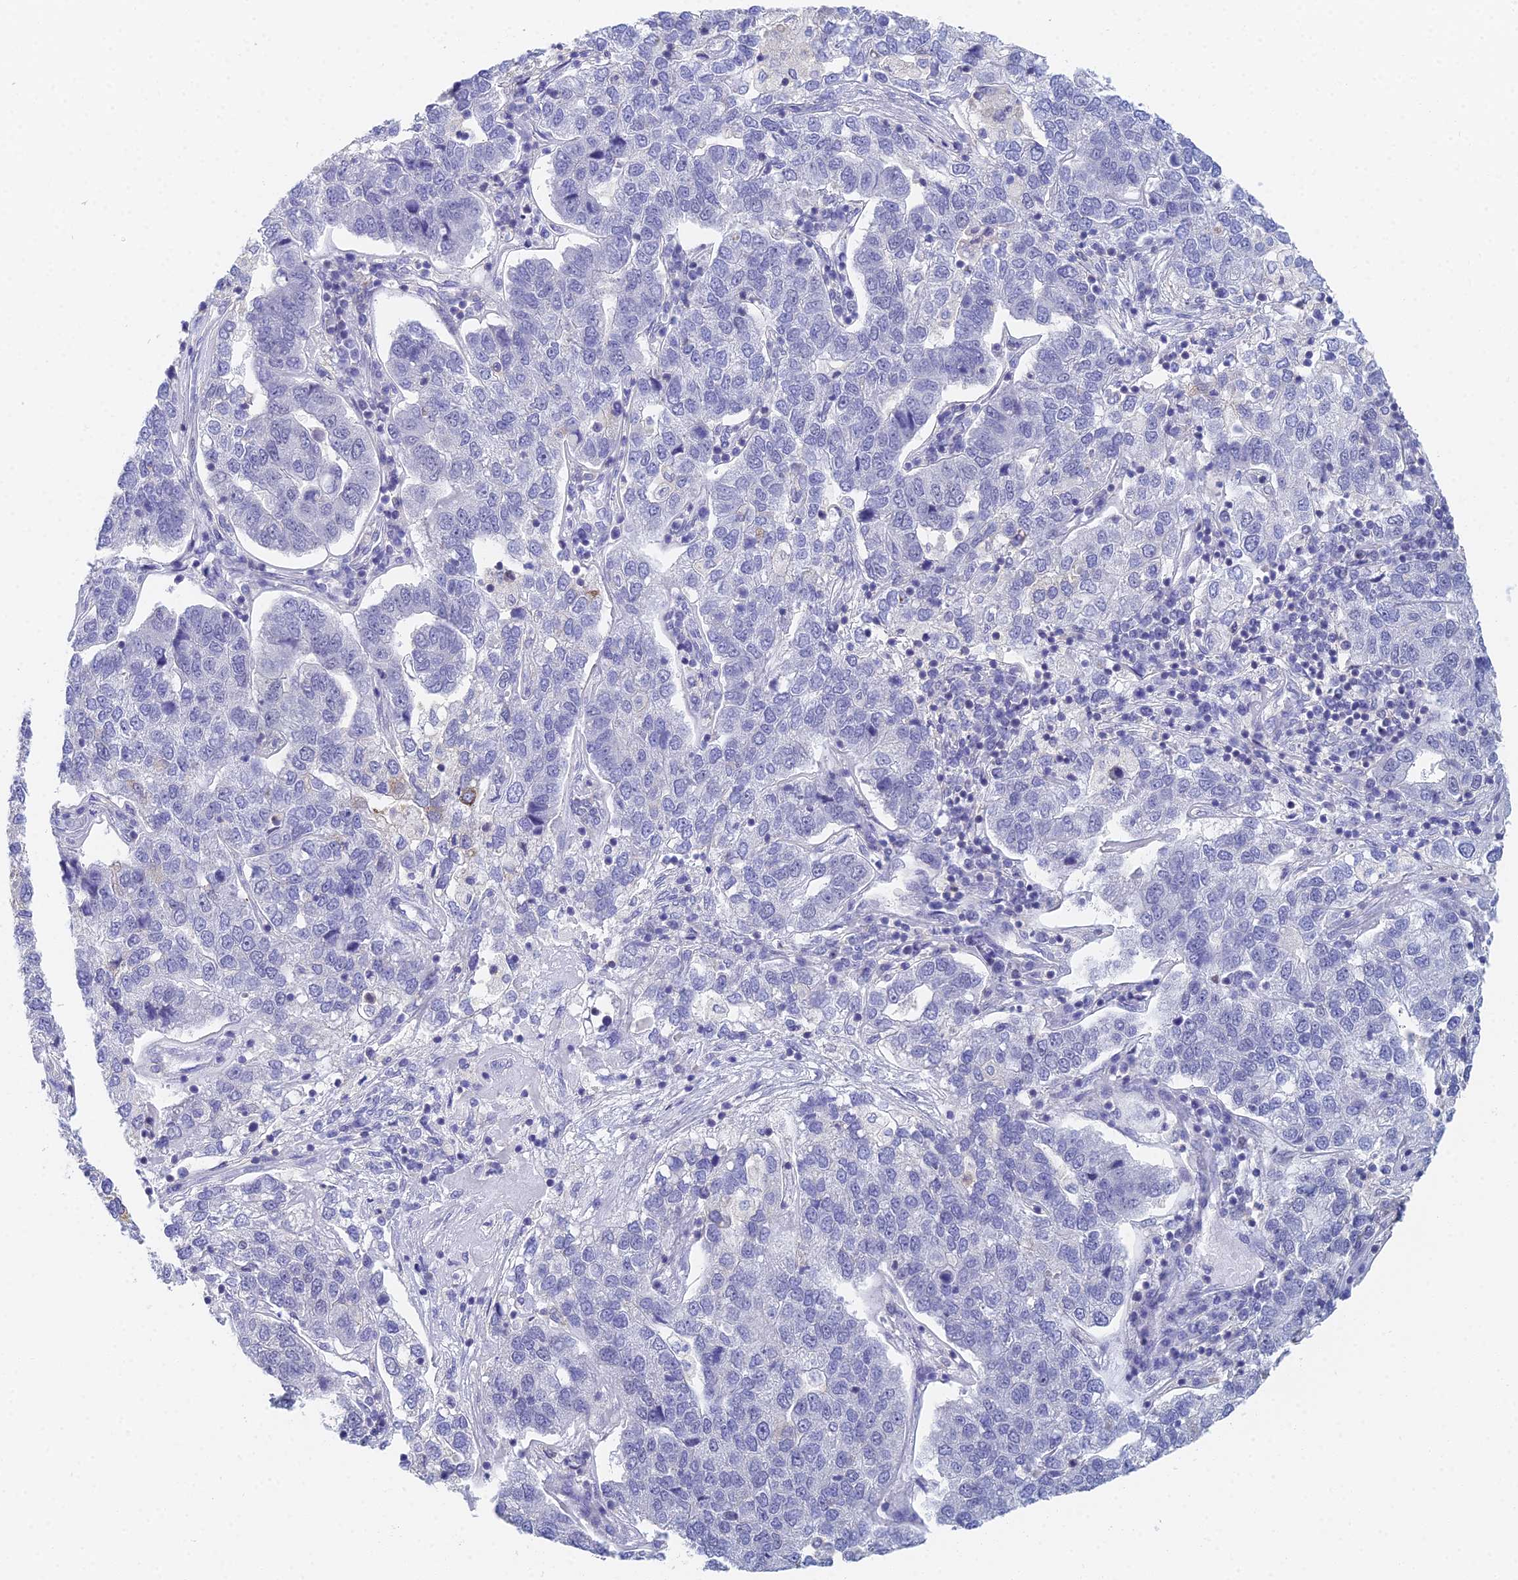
{"staining": {"intensity": "moderate", "quantity": "<25%", "location": "nuclear"}, "tissue": "pancreatic cancer", "cell_type": "Tumor cells", "image_type": "cancer", "snomed": [{"axis": "morphology", "description": "Adenocarcinoma, NOS"}, {"axis": "topography", "description": "Pancreas"}], "caption": "About <25% of tumor cells in human pancreatic cancer exhibit moderate nuclear protein staining as visualized by brown immunohistochemical staining.", "gene": "MCM2", "patient": {"sex": "female", "age": 61}}